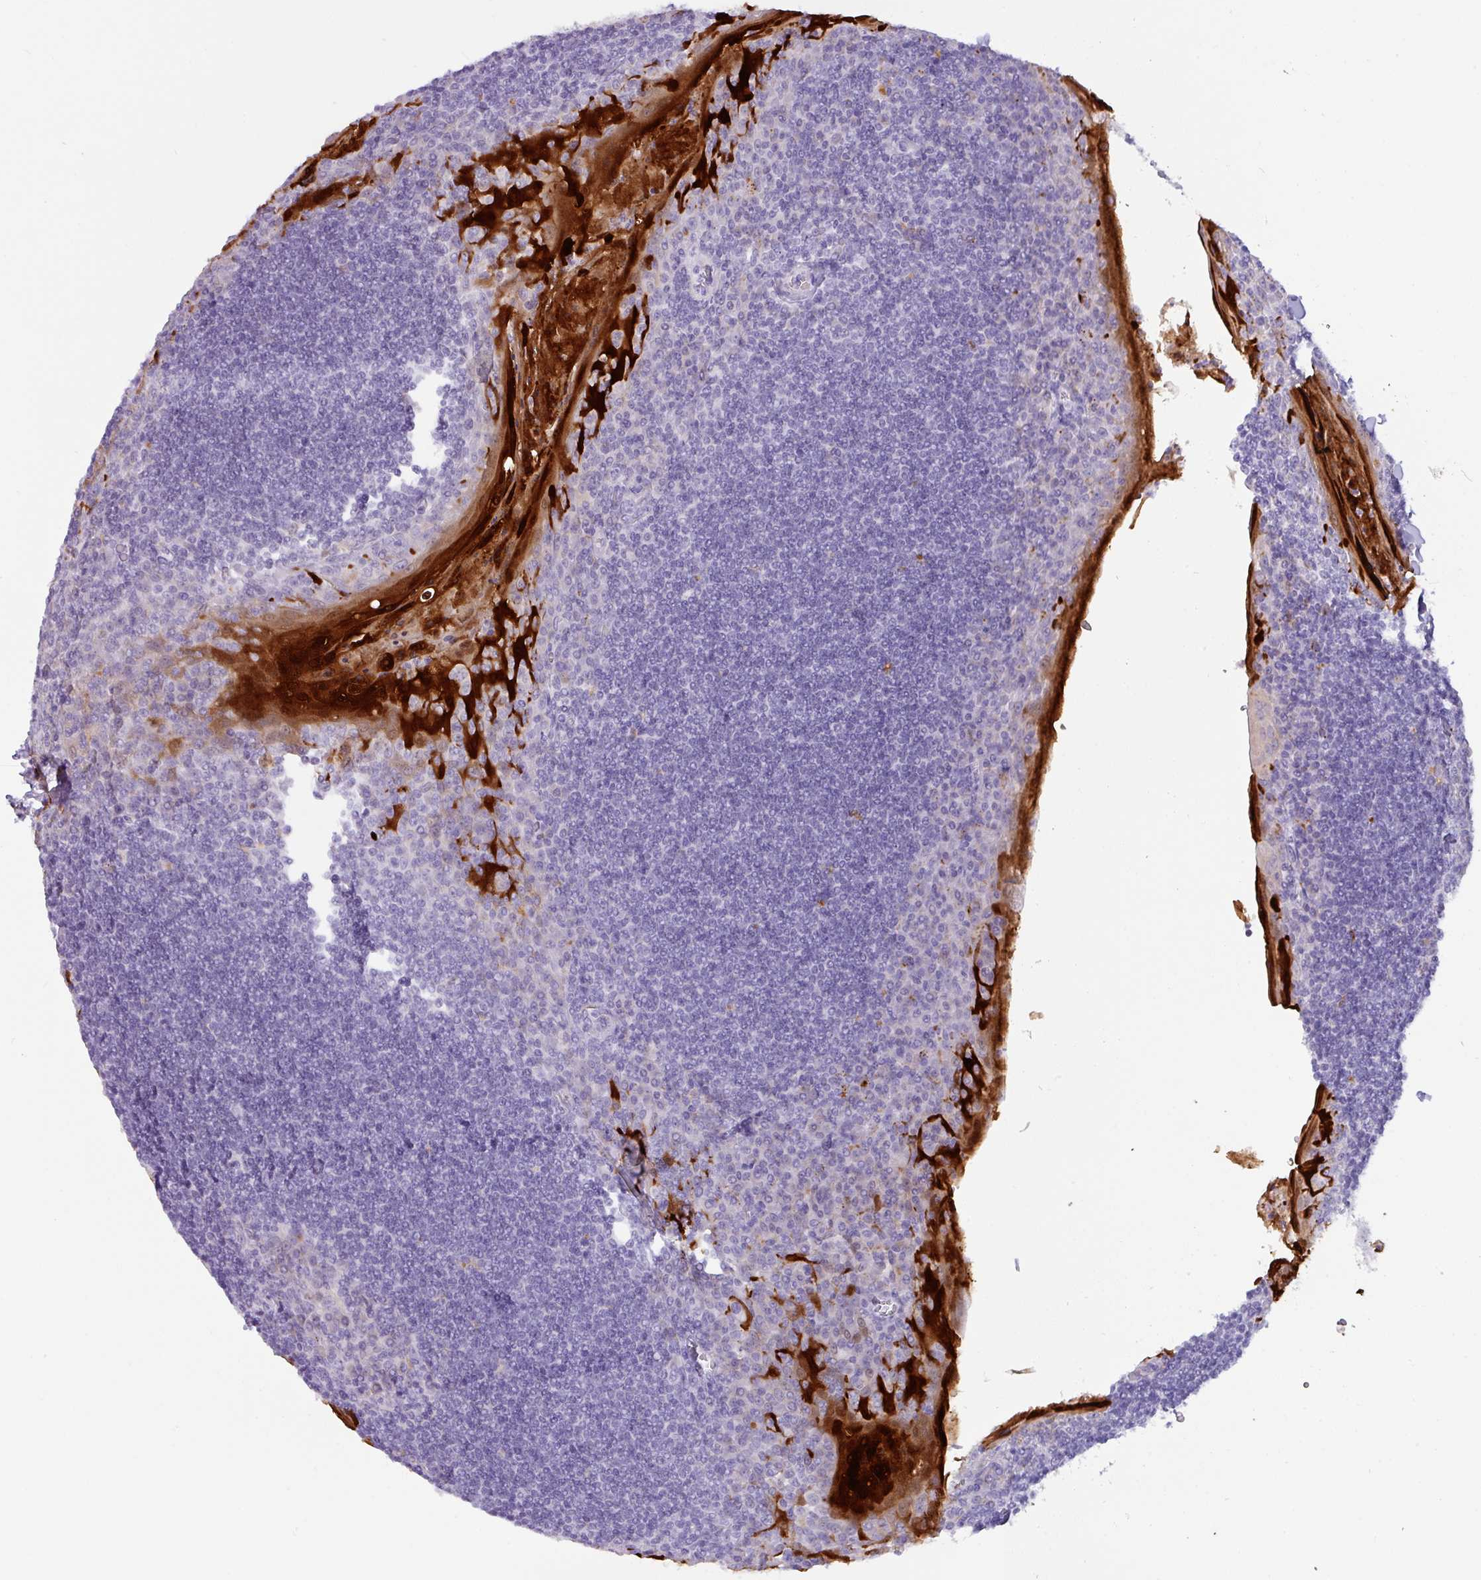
{"staining": {"intensity": "negative", "quantity": "none", "location": "none"}, "tissue": "tonsil", "cell_type": "Germinal center cells", "image_type": "normal", "snomed": [{"axis": "morphology", "description": "Normal tissue, NOS"}, {"axis": "topography", "description": "Tonsil"}], "caption": "Germinal center cells show no significant protein positivity in benign tonsil.", "gene": "NCCRP1", "patient": {"sex": "male", "age": 27}}